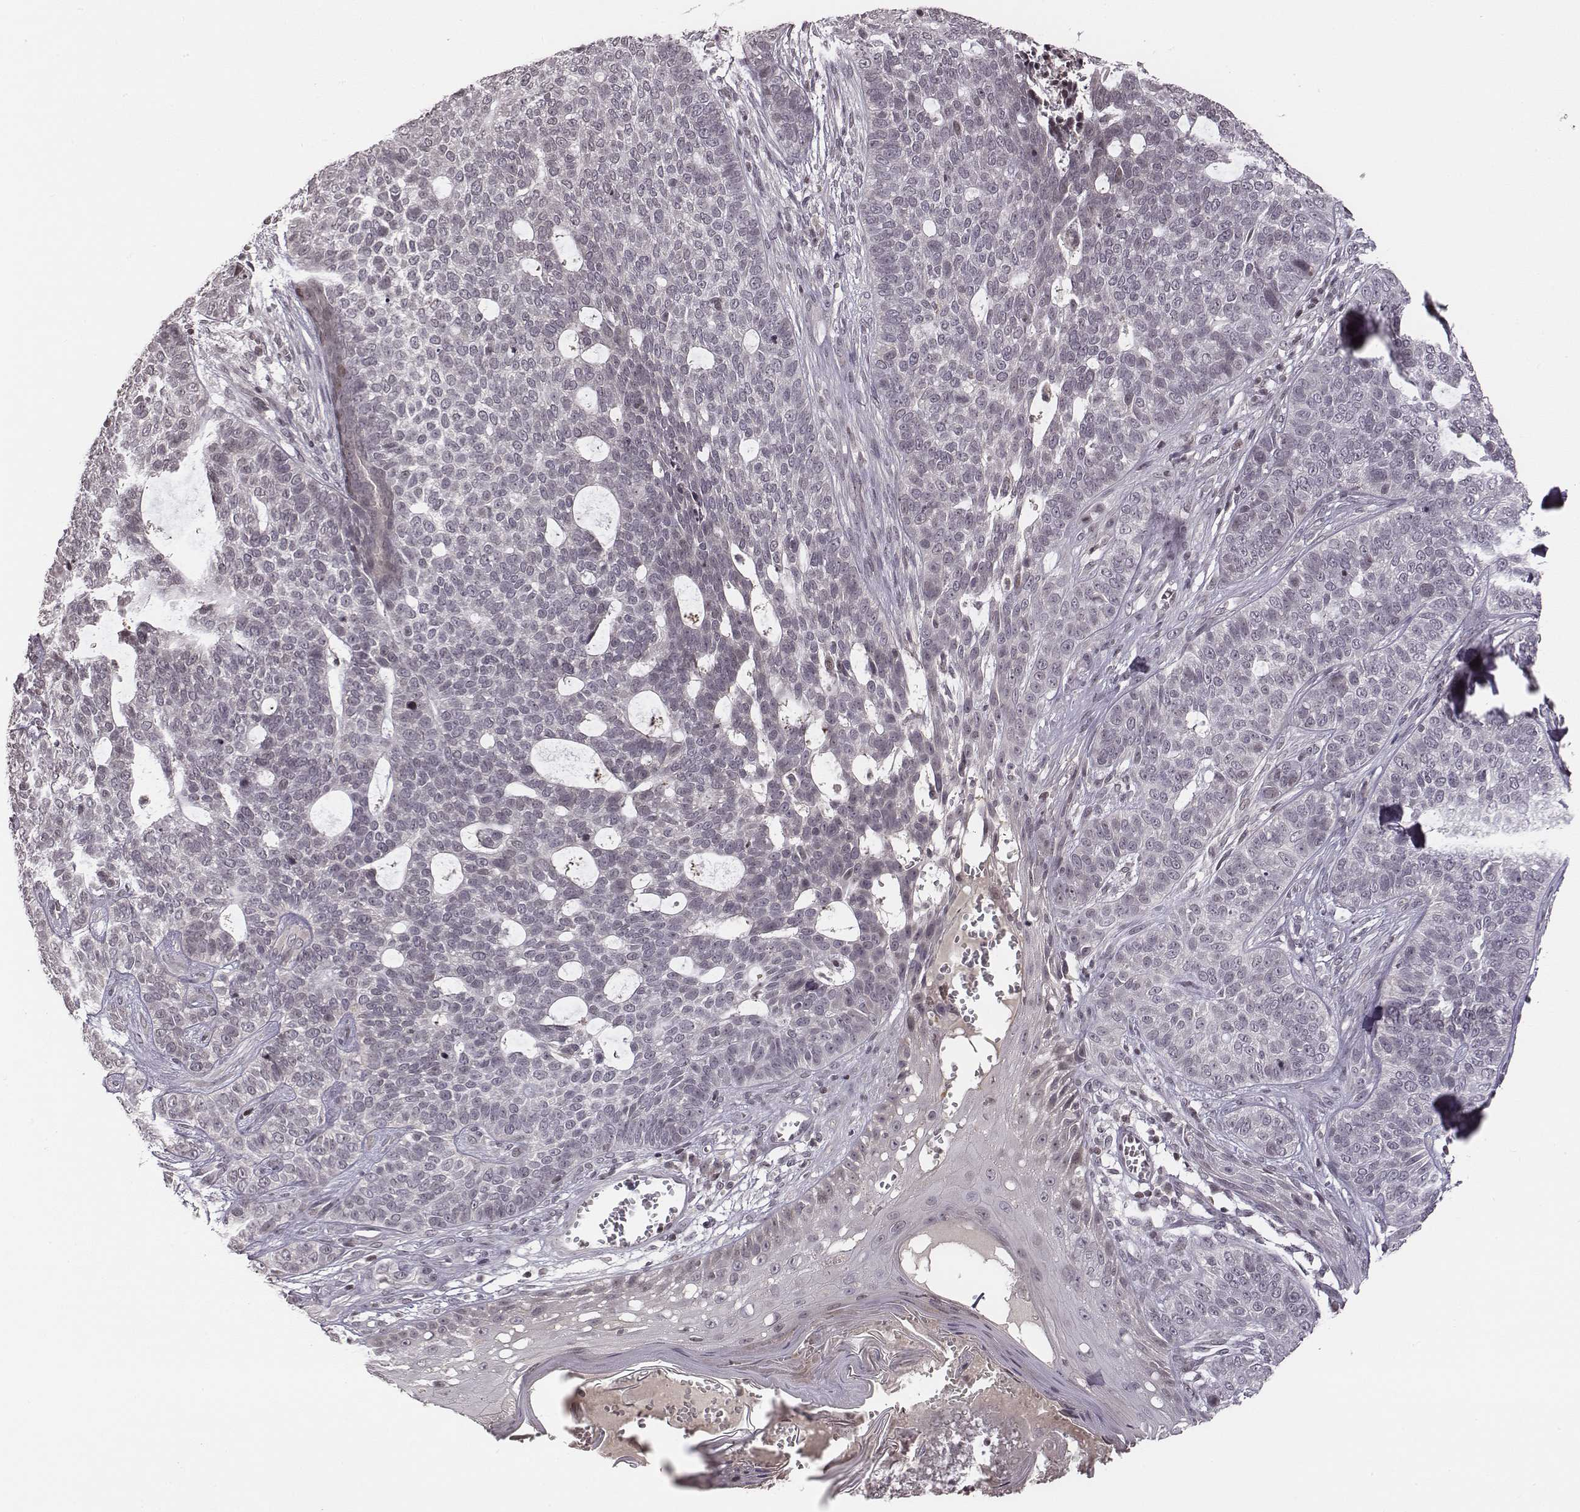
{"staining": {"intensity": "negative", "quantity": "none", "location": "none"}, "tissue": "skin cancer", "cell_type": "Tumor cells", "image_type": "cancer", "snomed": [{"axis": "morphology", "description": "Basal cell carcinoma"}, {"axis": "topography", "description": "Skin"}], "caption": "Immunohistochemical staining of basal cell carcinoma (skin) exhibits no significant positivity in tumor cells.", "gene": "GRM4", "patient": {"sex": "female", "age": 69}}